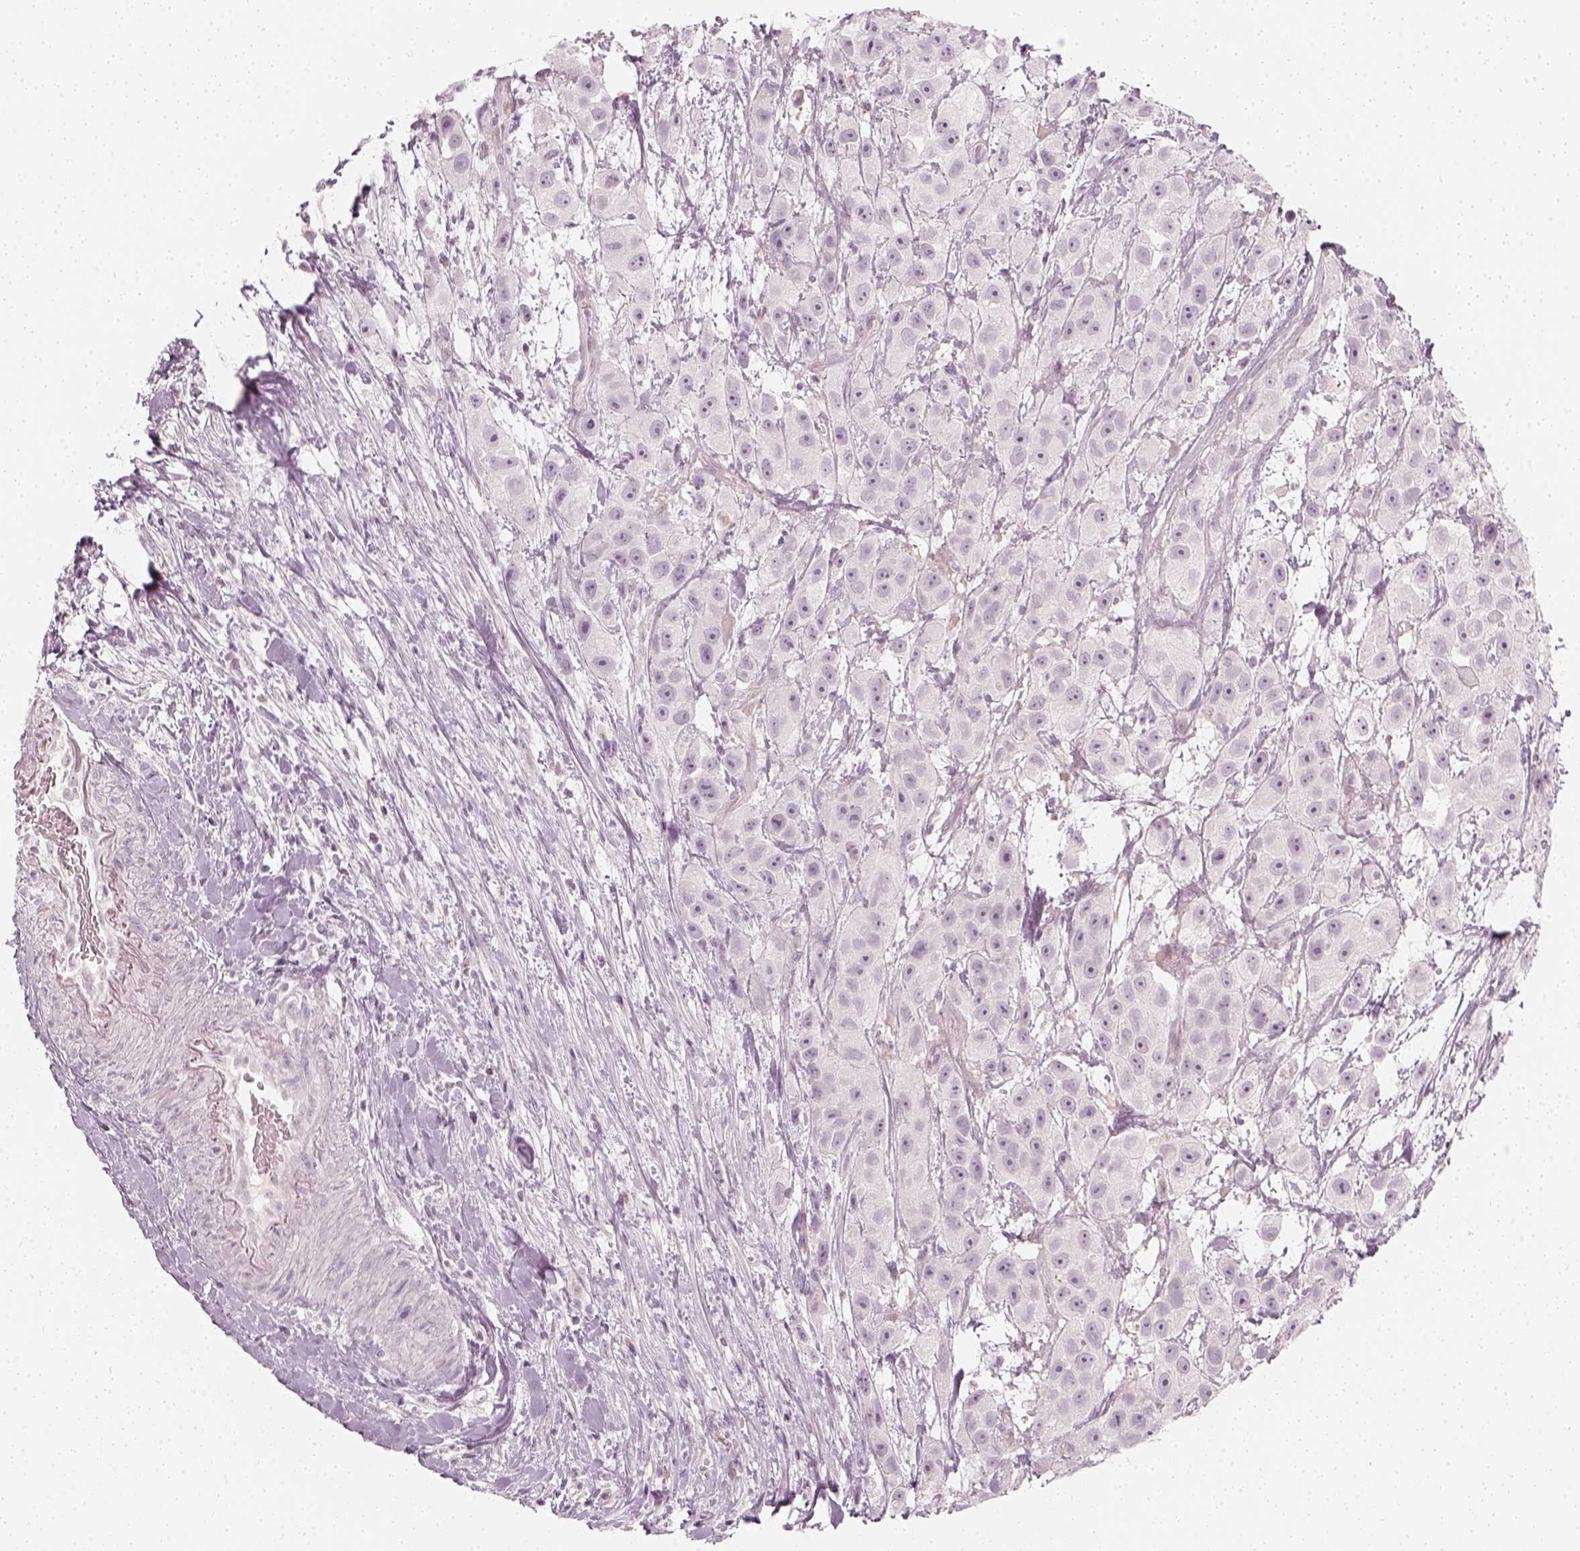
{"staining": {"intensity": "negative", "quantity": "none", "location": "none"}, "tissue": "urothelial cancer", "cell_type": "Tumor cells", "image_type": "cancer", "snomed": [{"axis": "morphology", "description": "Urothelial carcinoma, High grade"}, {"axis": "topography", "description": "Urinary bladder"}], "caption": "Immunohistochemistry (IHC) image of human urothelial cancer stained for a protein (brown), which reveals no staining in tumor cells. (Brightfield microscopy of DAB IHC at high magnification).", "gene": "KRTAP2-1", "patient": {"sex": "male", "age": 79}}